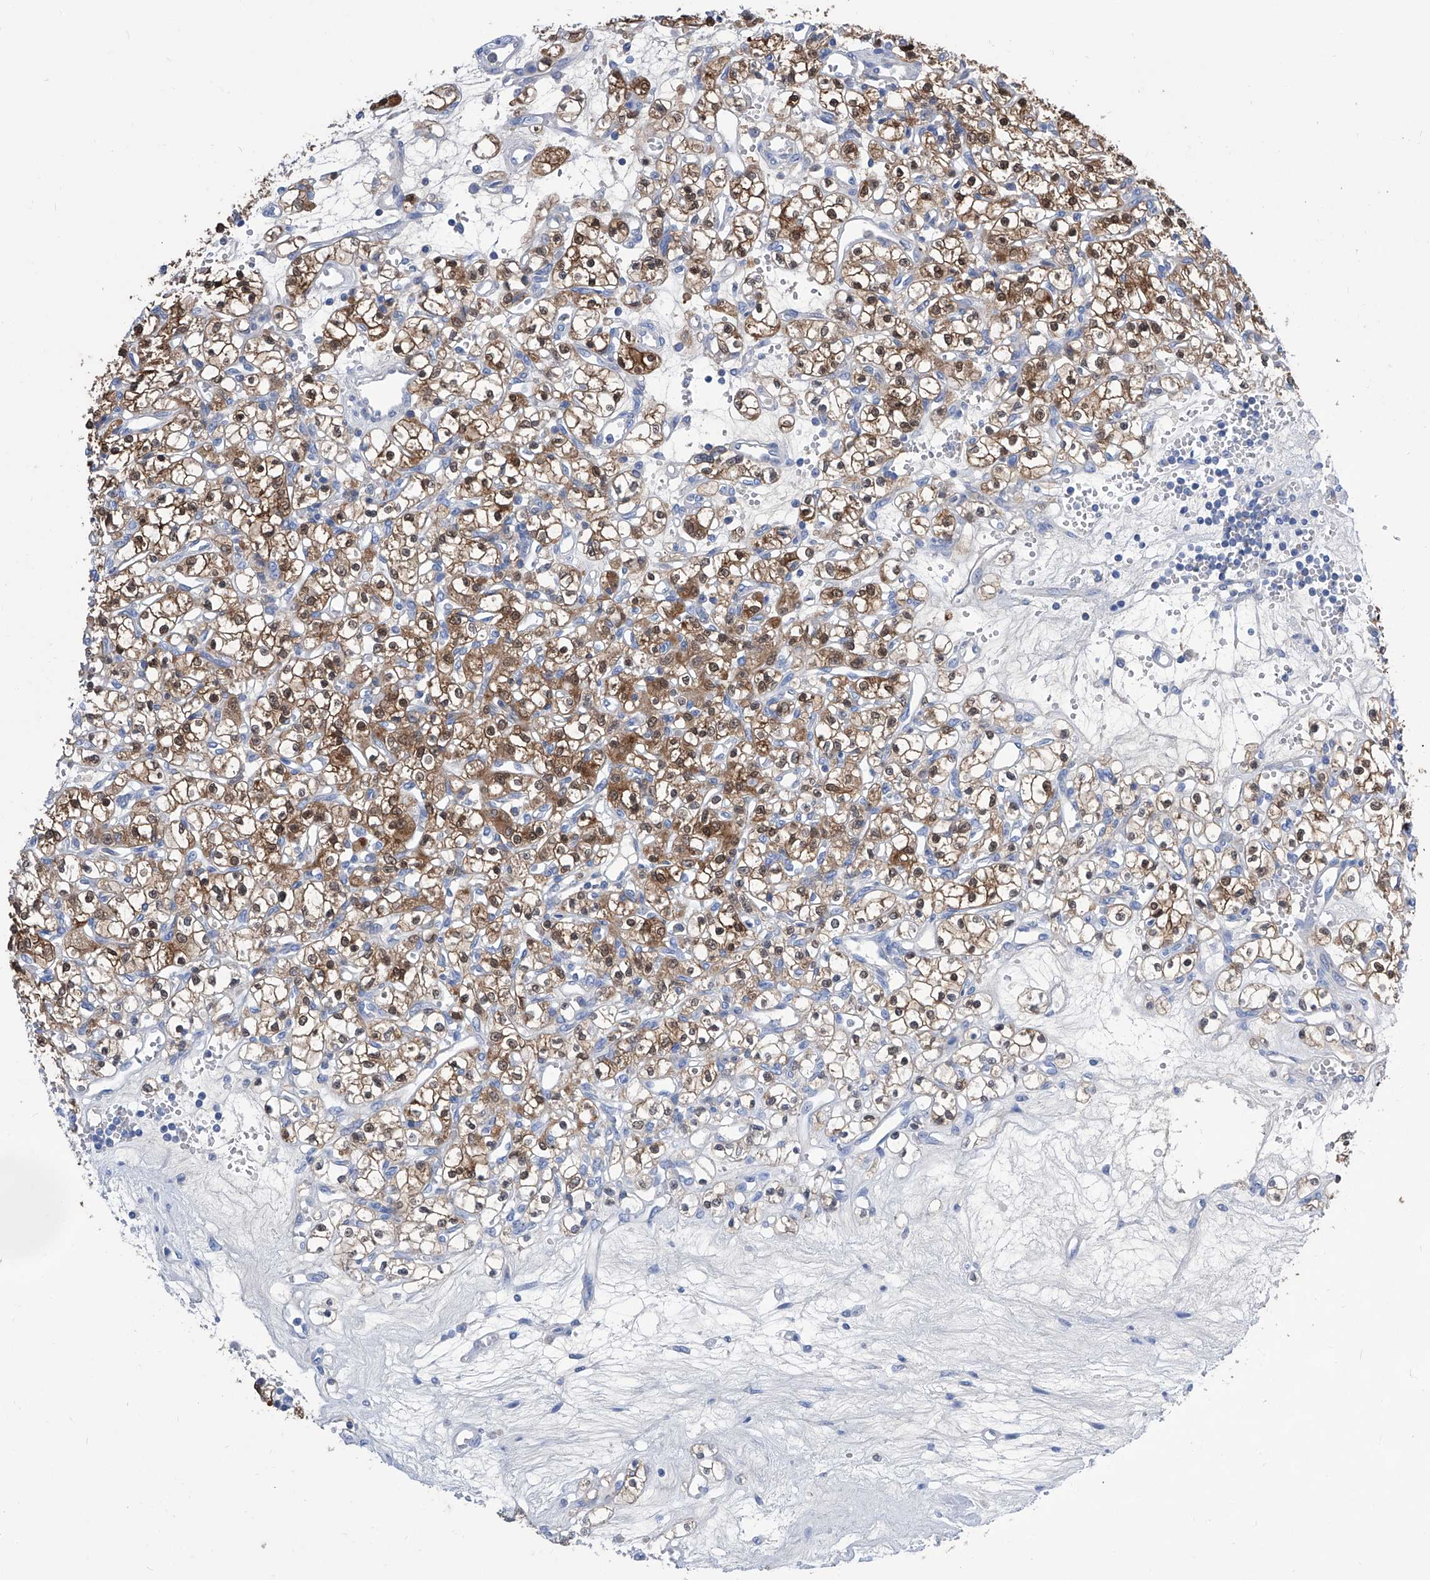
{"staining": {"intensity": "moderate", "quantity": ">75%", "location": "cytoplasmic/membranous,nuclear"}, "tissue": "renal cancer", "cell_type": "Tumor cells", "image_type": "cancer", "snomed": [{"axis": "morphology", "description": "Adenocarcinoma, NOS"}, {"axis": "topography", "description": "Kidney"}], "caption": "There is medium levels of moderate cytoplasmic/membranous and nuclear staining in tumor cells of adenocarcinoma (renal), as demonstrated by immunohistochemical staining (brown color).", "gene": "IMPA2", "patient": {"sex": "female", "age": 59}}